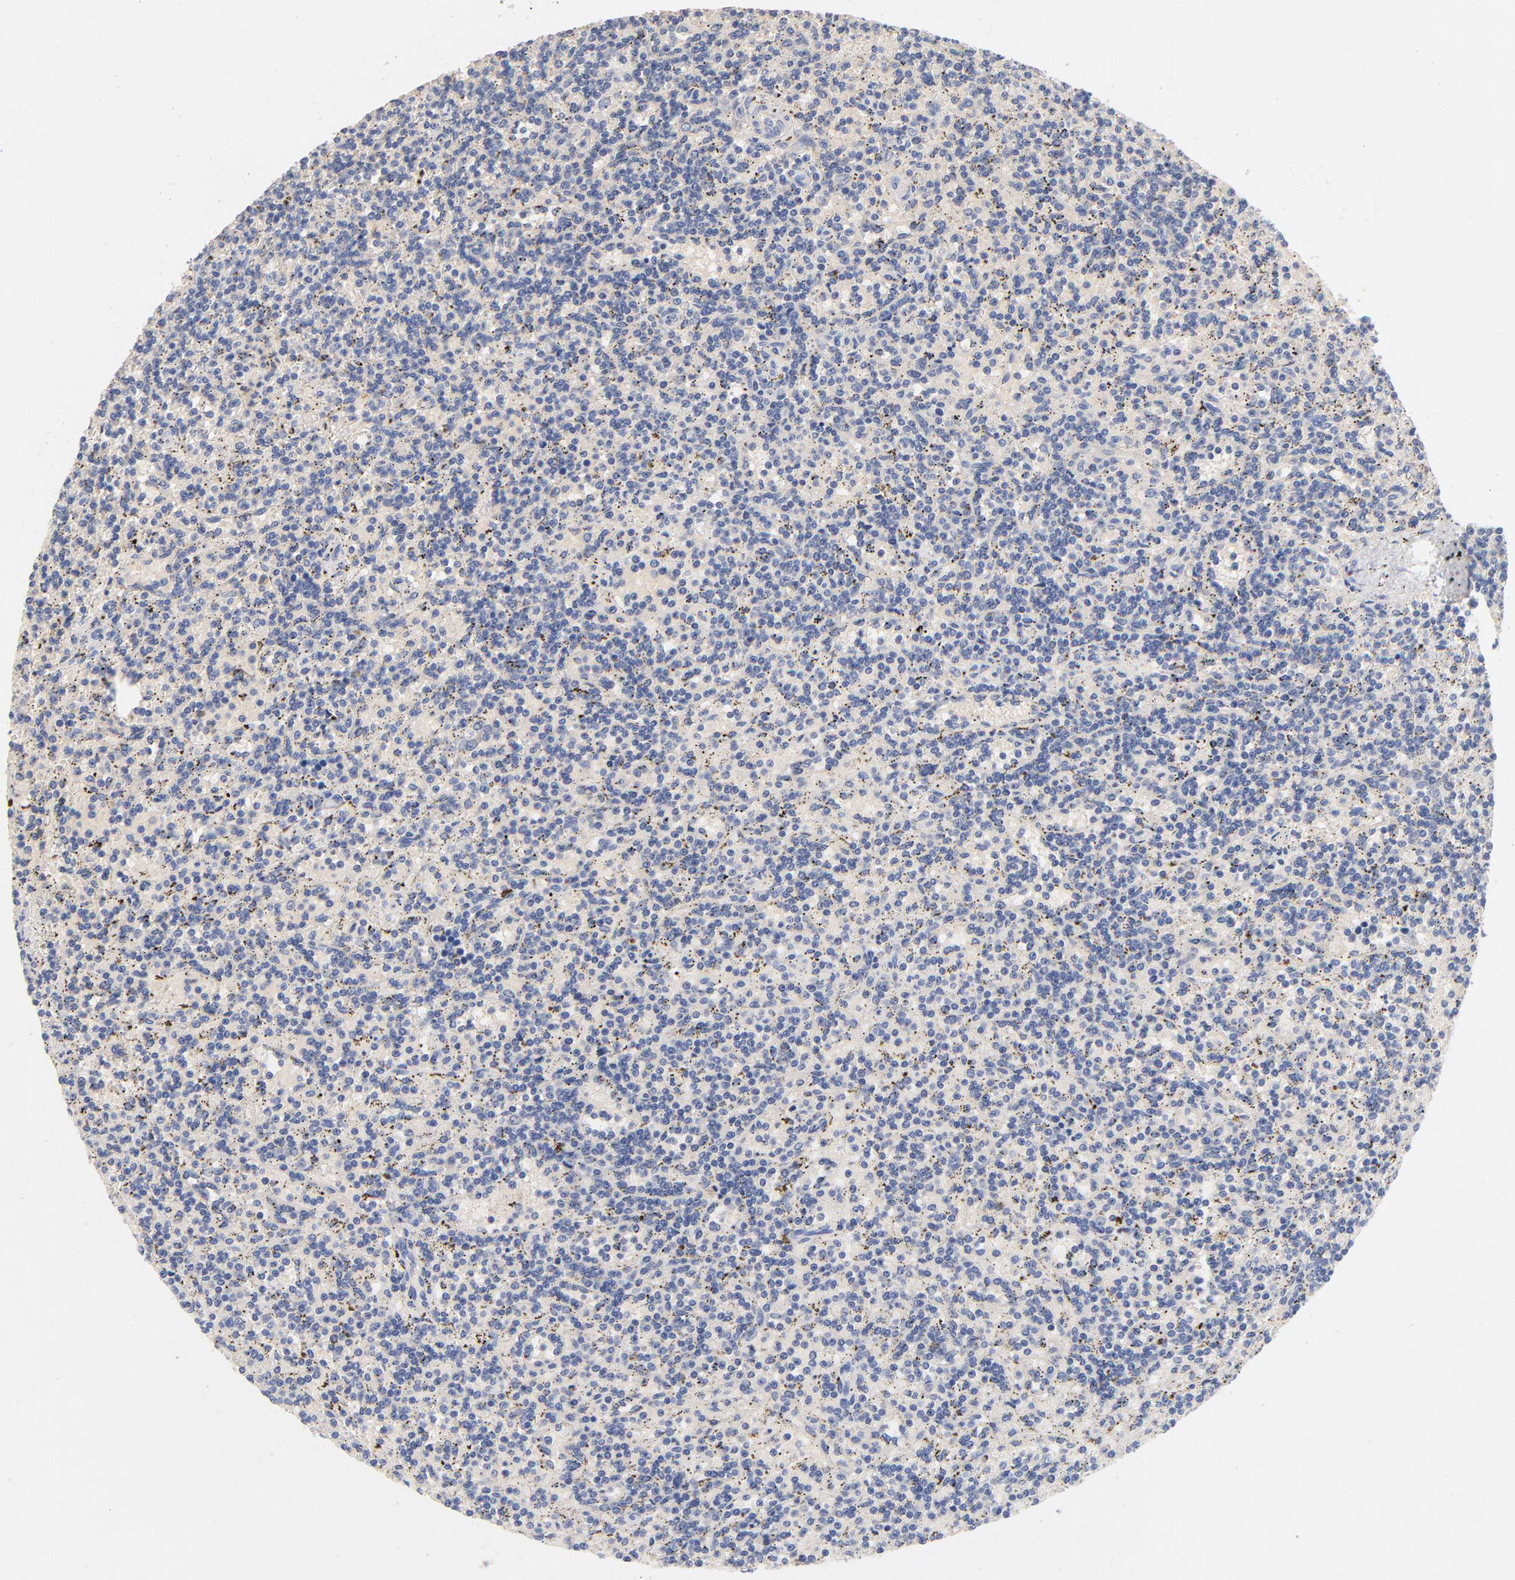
{"staining": {"intensity": "negative", "quantity": "none", "location": "none"}, "tissue": "lymphoma", "cell_type": "Tumor cells", "image_type": "cancer", "snomed": [{"axis": "morphology", "description": "Malignant lymphoma, non-Hodgkin's type, Low grade"}, {"axis": "topography", "description": "Spleen"}], "caption": "Immunohistochemistry photomicrograph of human lymphoma stained for a protein (brown), which demonstrates no expression in tumor cells.", "gene": "CPS1", "patient": {"sex": "male", "age": 73}}